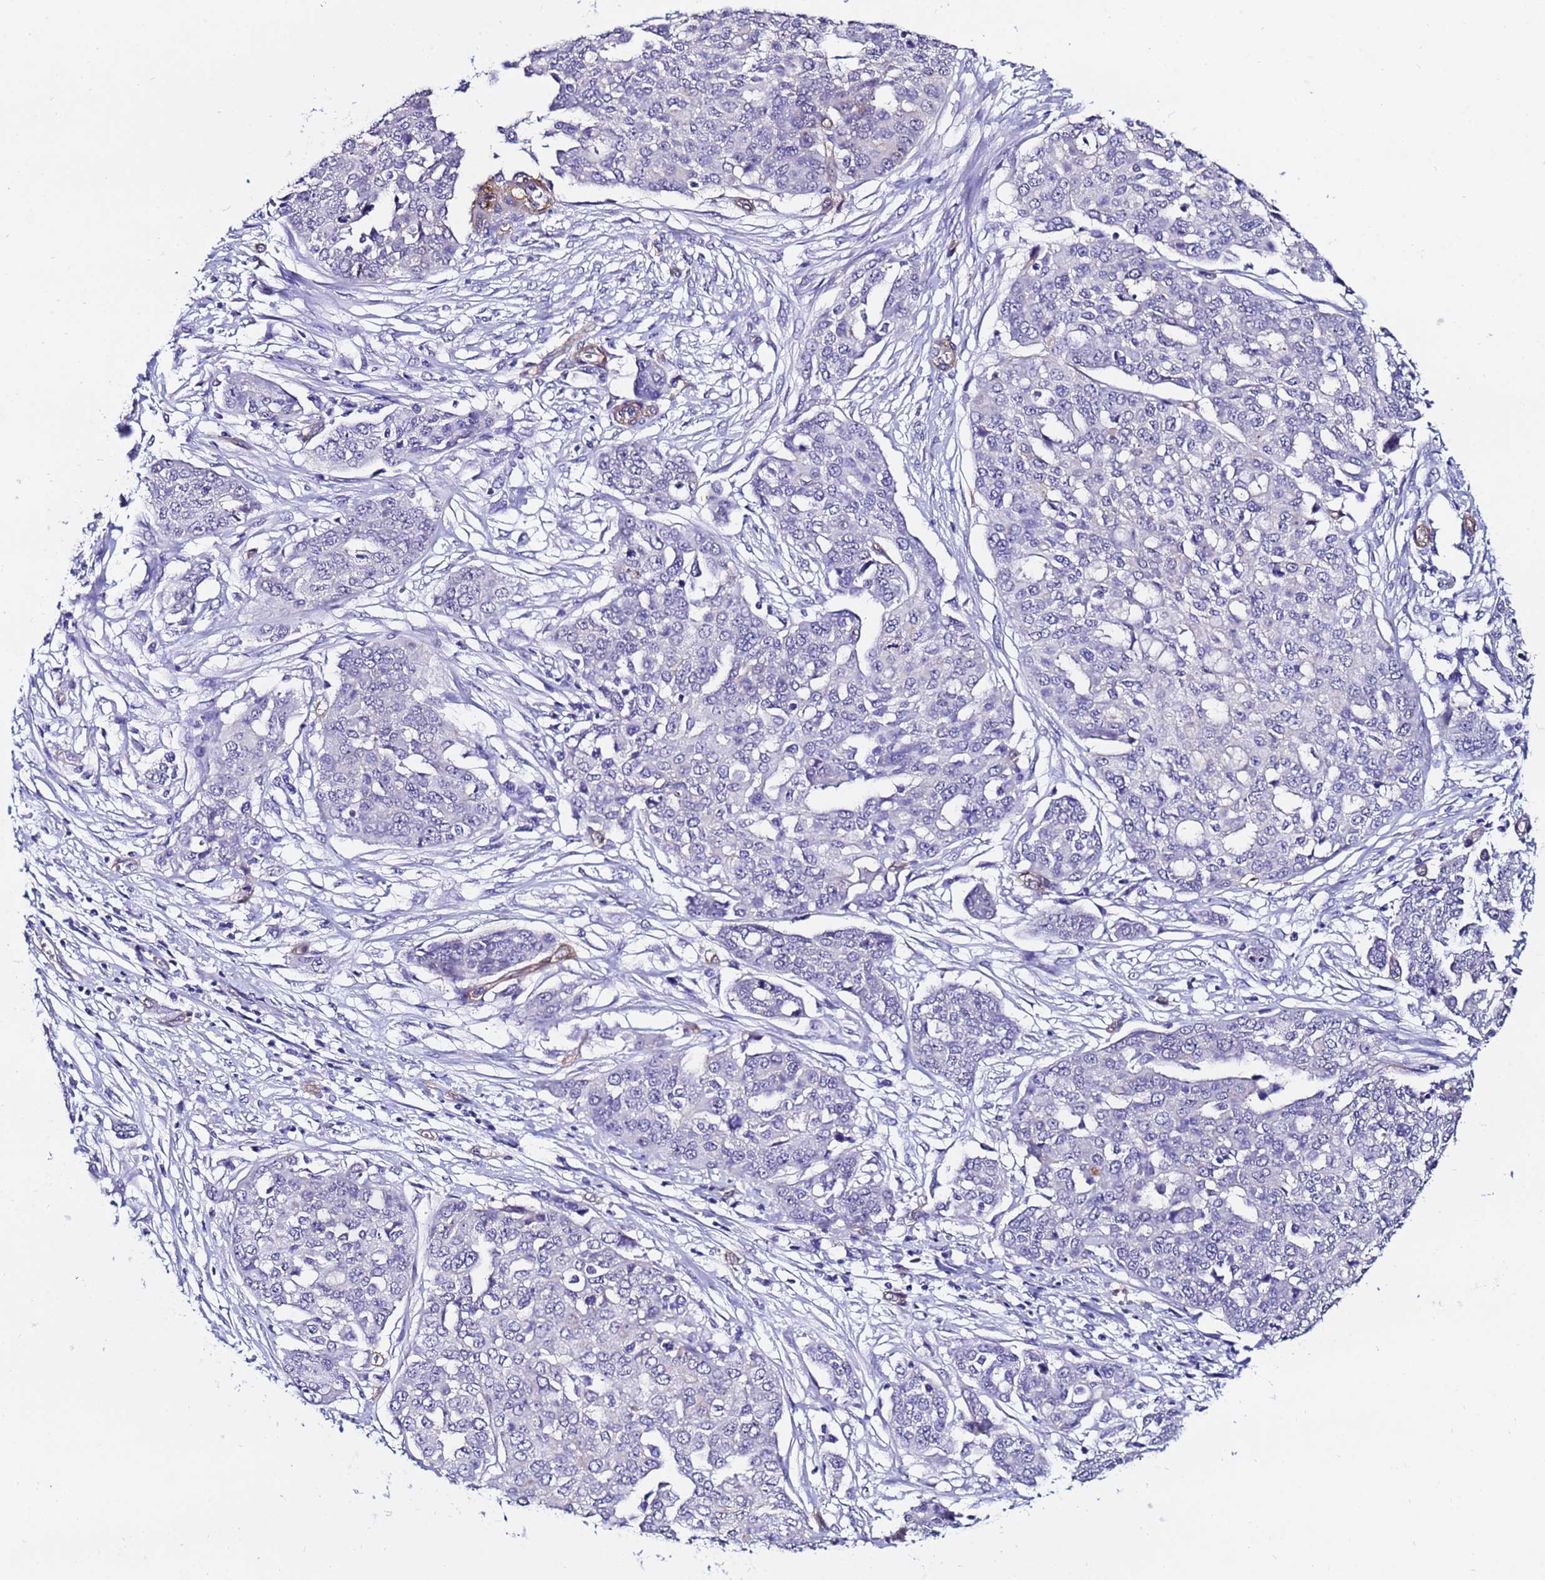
{"staining": {"intensity": "negative", "quantity": "none", "location": "none"}, "tissue": "ovarian cancer", "cell_type": "Tumor cells", "image_type": "cancer", "snomed": [{"axis": "morphology", "description": "Cystadenocarcinoma, serous, NOS"}, {"axis": "topography", "description": "Soft tissue"}, {"axis": "topography", "description": "Ovary"}], "caption": "Ovarian cancer (serous cystadenocarcinoma) stained for a protein using IHC displays no positivity tumor cells.", "gene": "DEFB104A", "patient": {"sex": "female", "age": 57}}